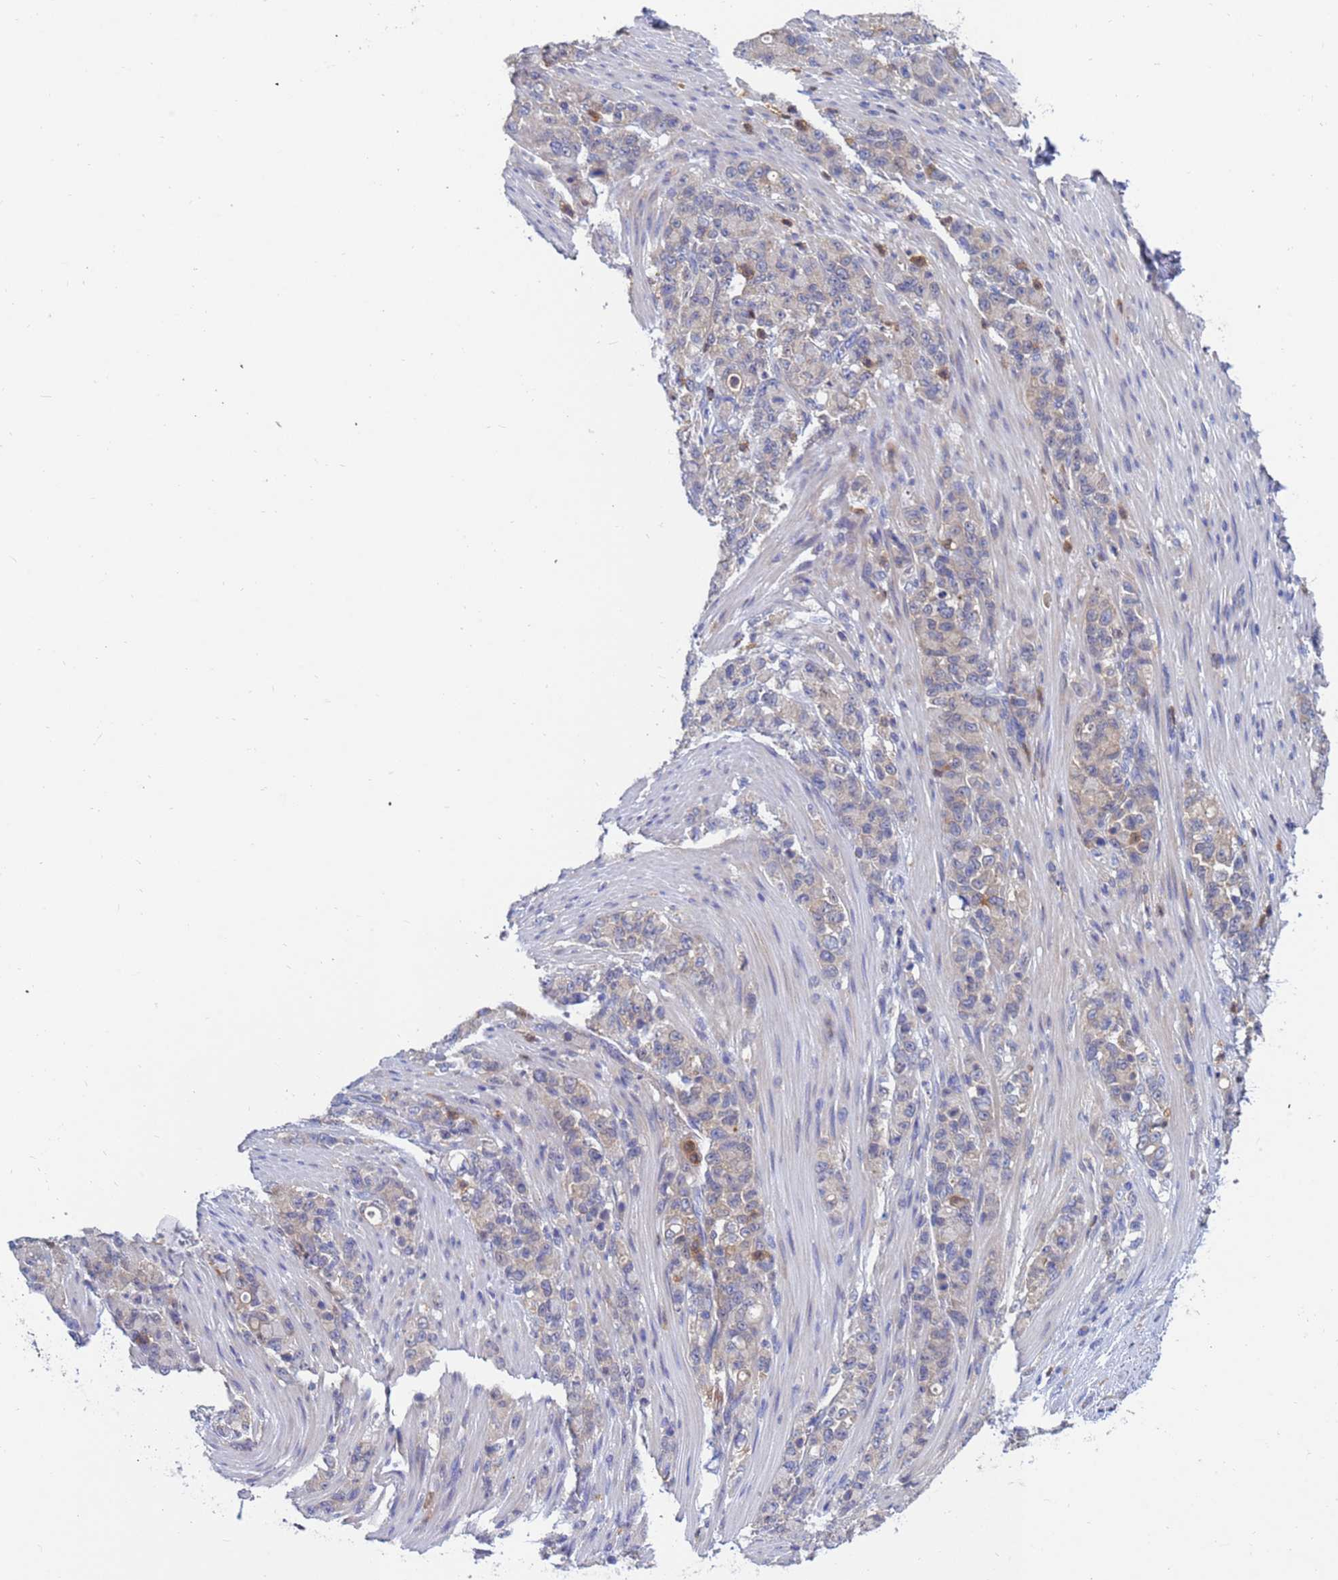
{"staining": {"intensity": "weak", "quantity": "<25%", "location": "cytoplasmic/membranous"}, "tissue": "stomach cancer", "cell_type": "Tumor cells", "image_type": "cancer", "snomed": [{"axis": "morphology", "description": "Normal tissue, NOS"}, {"axis": "morphology", "description": "Adenocarcinoma, NOS"}, {"axis": "topography", "description": "Stomach"}], "caption": "The histopathology image displays no staining of tumor cells in stomach cancer (adenocarcinoma).", "gene": "TTLL11", "patient": {"sex": "female", "age": 79}}